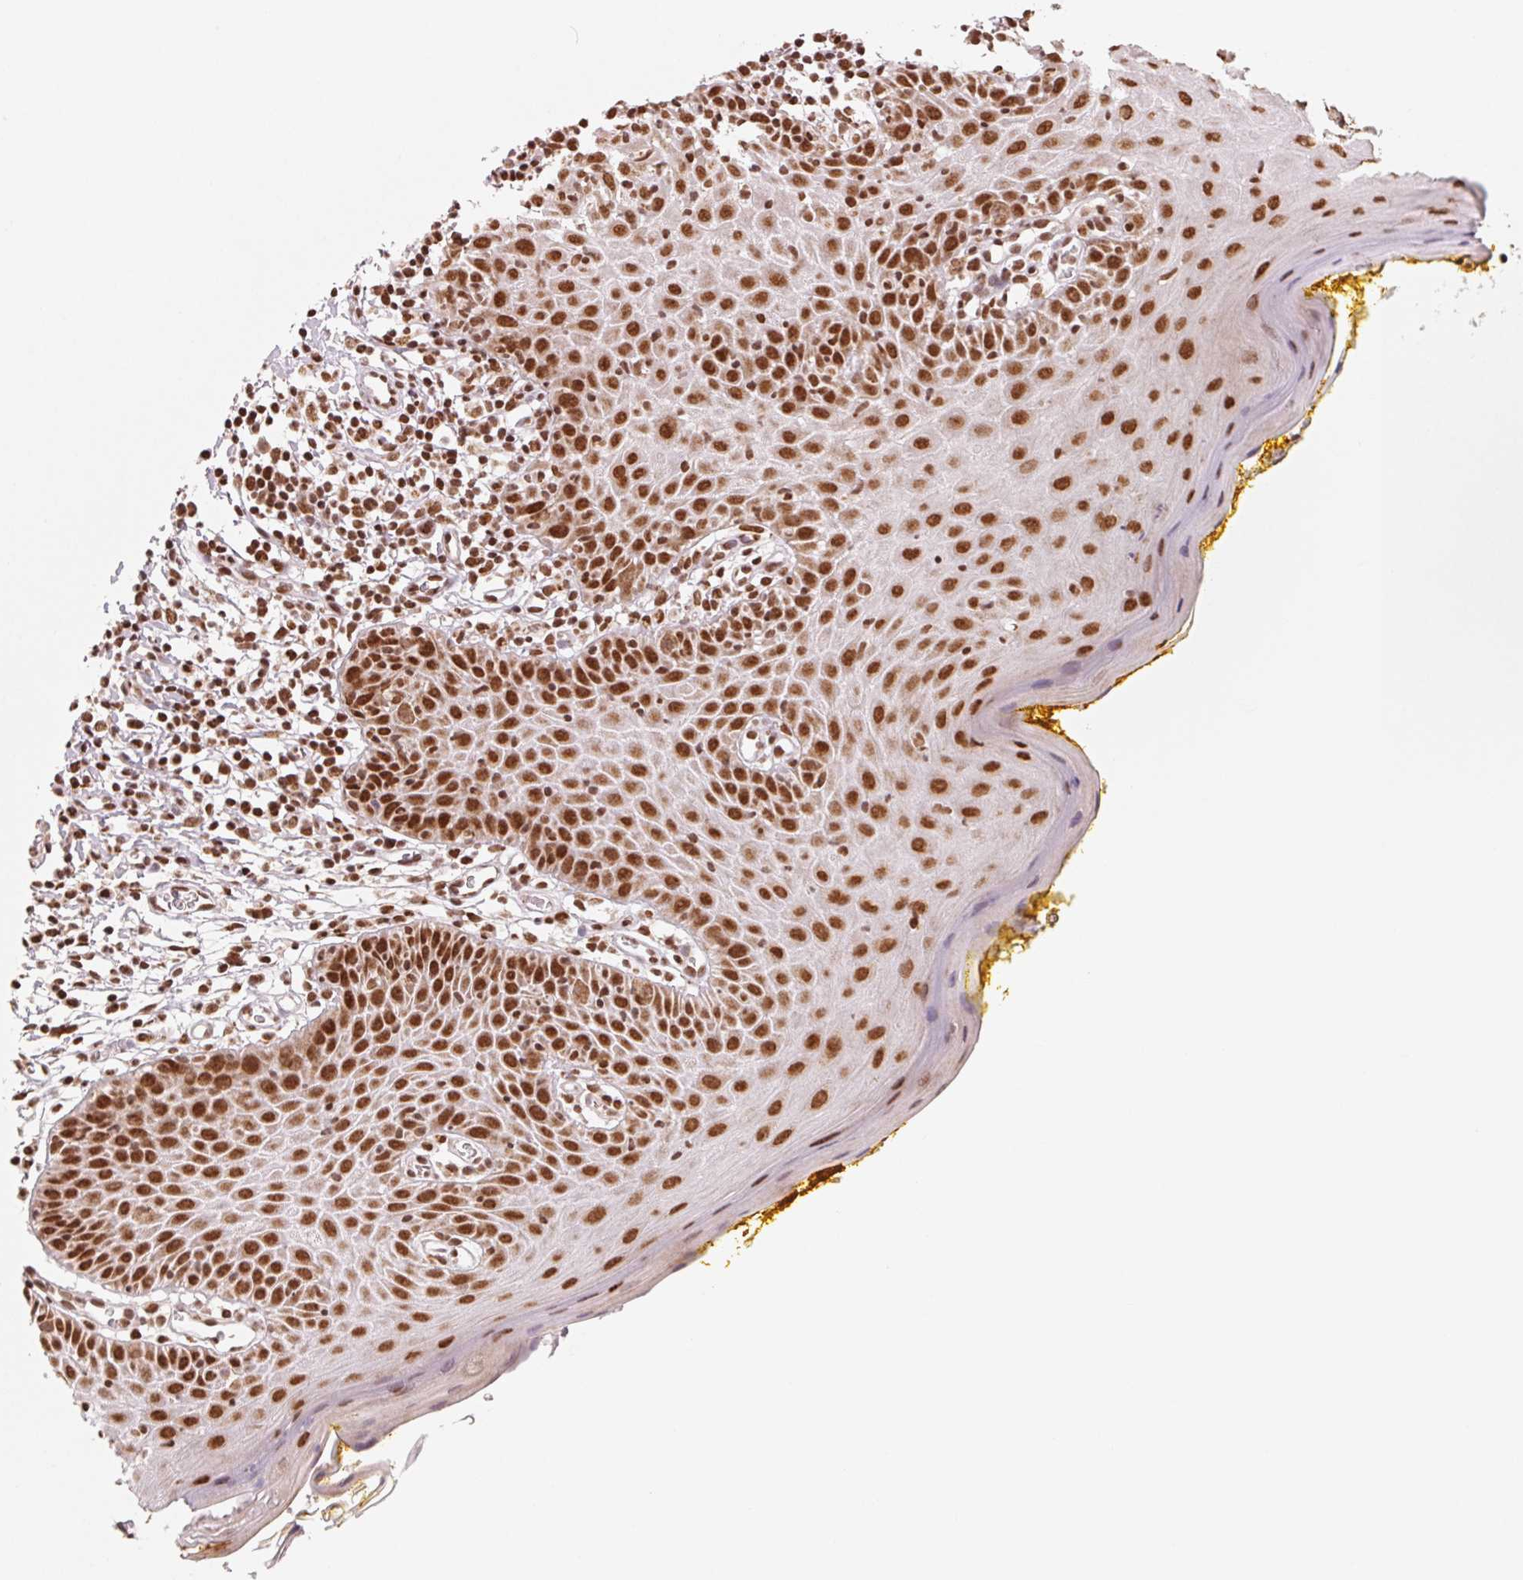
{"staining": {"intensity": "strong", "quantity": ">75%", "location": "nuclear"}, "tissue": "oral mucosa", "cell_type": "Squamous epithelial cells", "image_type": "normal", "snomed": [{"axis": "morphology", "description": "Normal tissue, NOS"}, {"axis": "topography", "description": "Oral tissue"}, {"axis": "topography", "description": "Tounge, NOS"}], "caption": "Immunohistochemical staining of benign human oral mucosa demonstrates >75% levels of strong nuclear protein expression in about >75% of squamous epithelial cells. (IHC, brightfield microscopy, high magnification).", "gene": "TOPORS", "patient": {"sex": "female", "age": 58}}